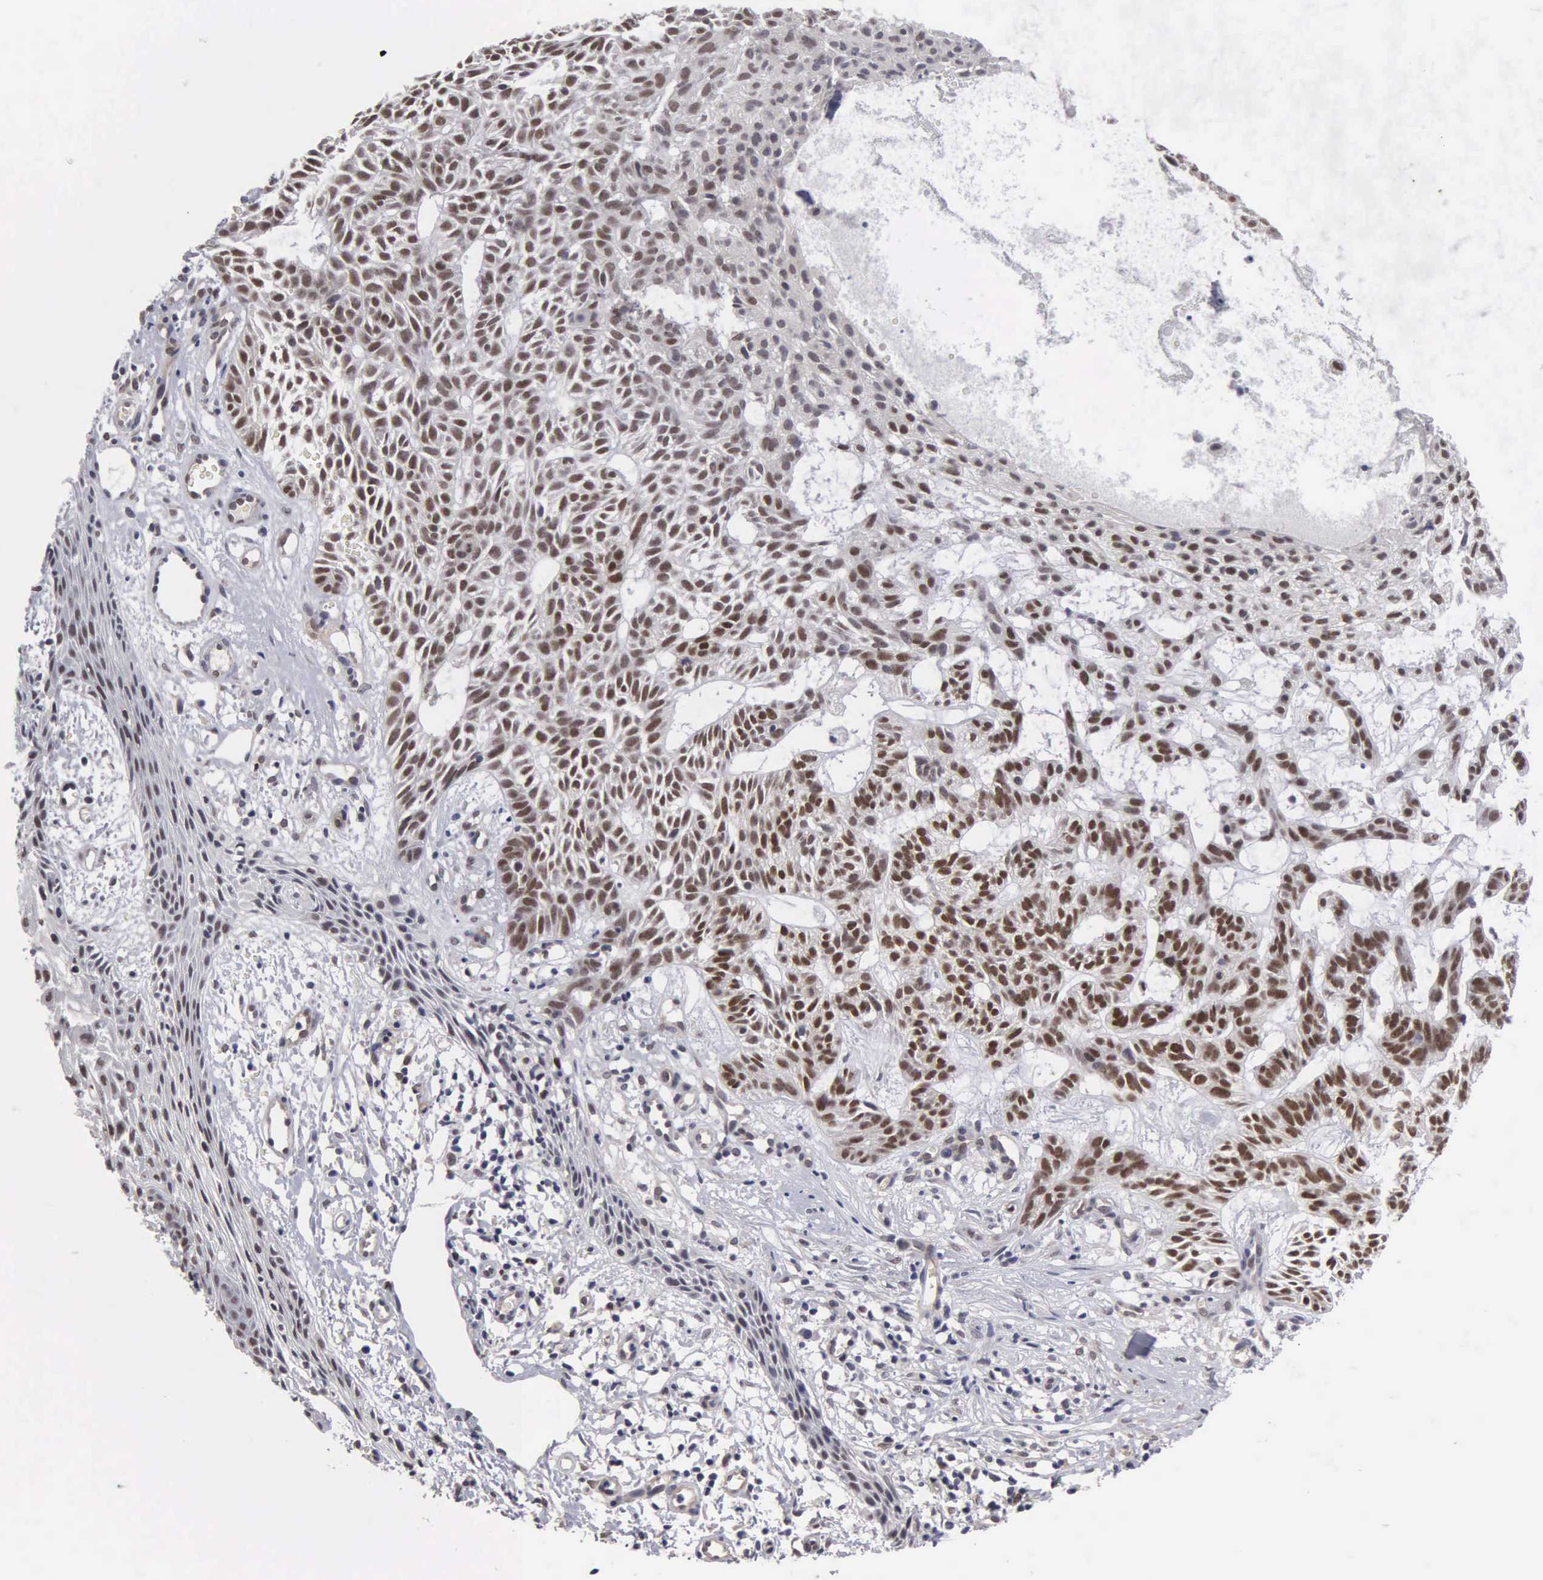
{"staining": {"intensity": "moderate", "quantity": ">75%", "location": "nuclear"}, "tissue": "skin cancer", "cell_type": "Tumor cells", "image_type": "cancer", "snomed": [{"axis": "morphology", "description": "Basal cell carcinoma"}, {"axis": "topography", "description": "Skin"}], "caption": "Brown immunohistochemical staining in human skin cancer shows moderate nuclear expression in approximately >75% of tumor cells. (brown staining indicates protein expression, while blue staining denotes nuclei).", "gene": "ZBTB33", "patient": {"sex": "male", "age": 75}}